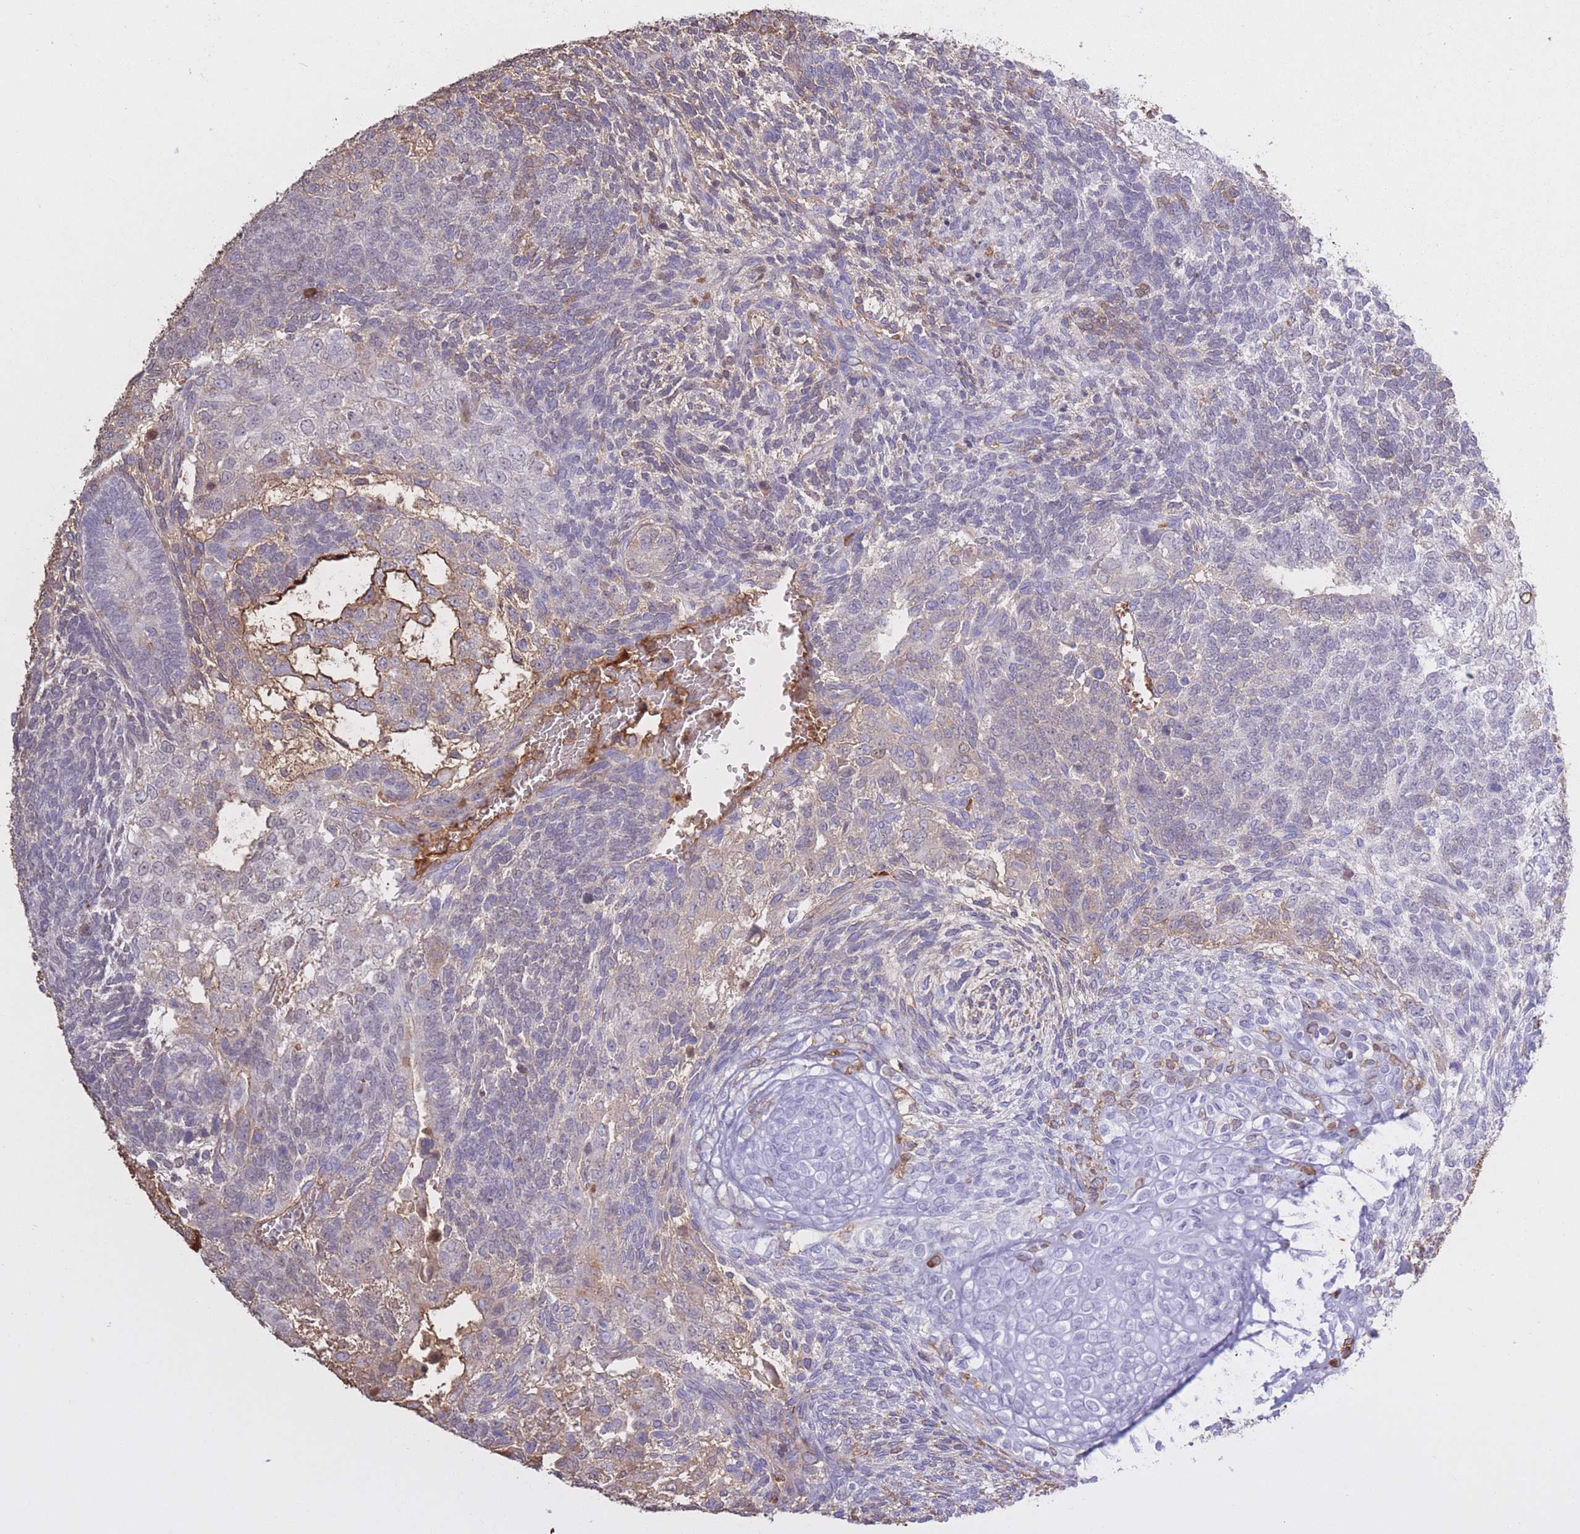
{"staining": {"intensity": "negative", "quantity": "none", "location": "none"}, "tissue": "testis cancer", "cell_type": "Tumor cells", "image_type": "cancer", "snomed": [{"axis": "morphology", "description": "Carcinoma, Embryonal, NOS"}, {"axis": "topography", "description": "Testis"}], "caption": "Immunohistochemical staining of testis cancer (embryonal carcinoma) displays no significant positivity in tumor cells.", "gene": "AP3S2", "patient": {"sex": "male", "age": 23}}